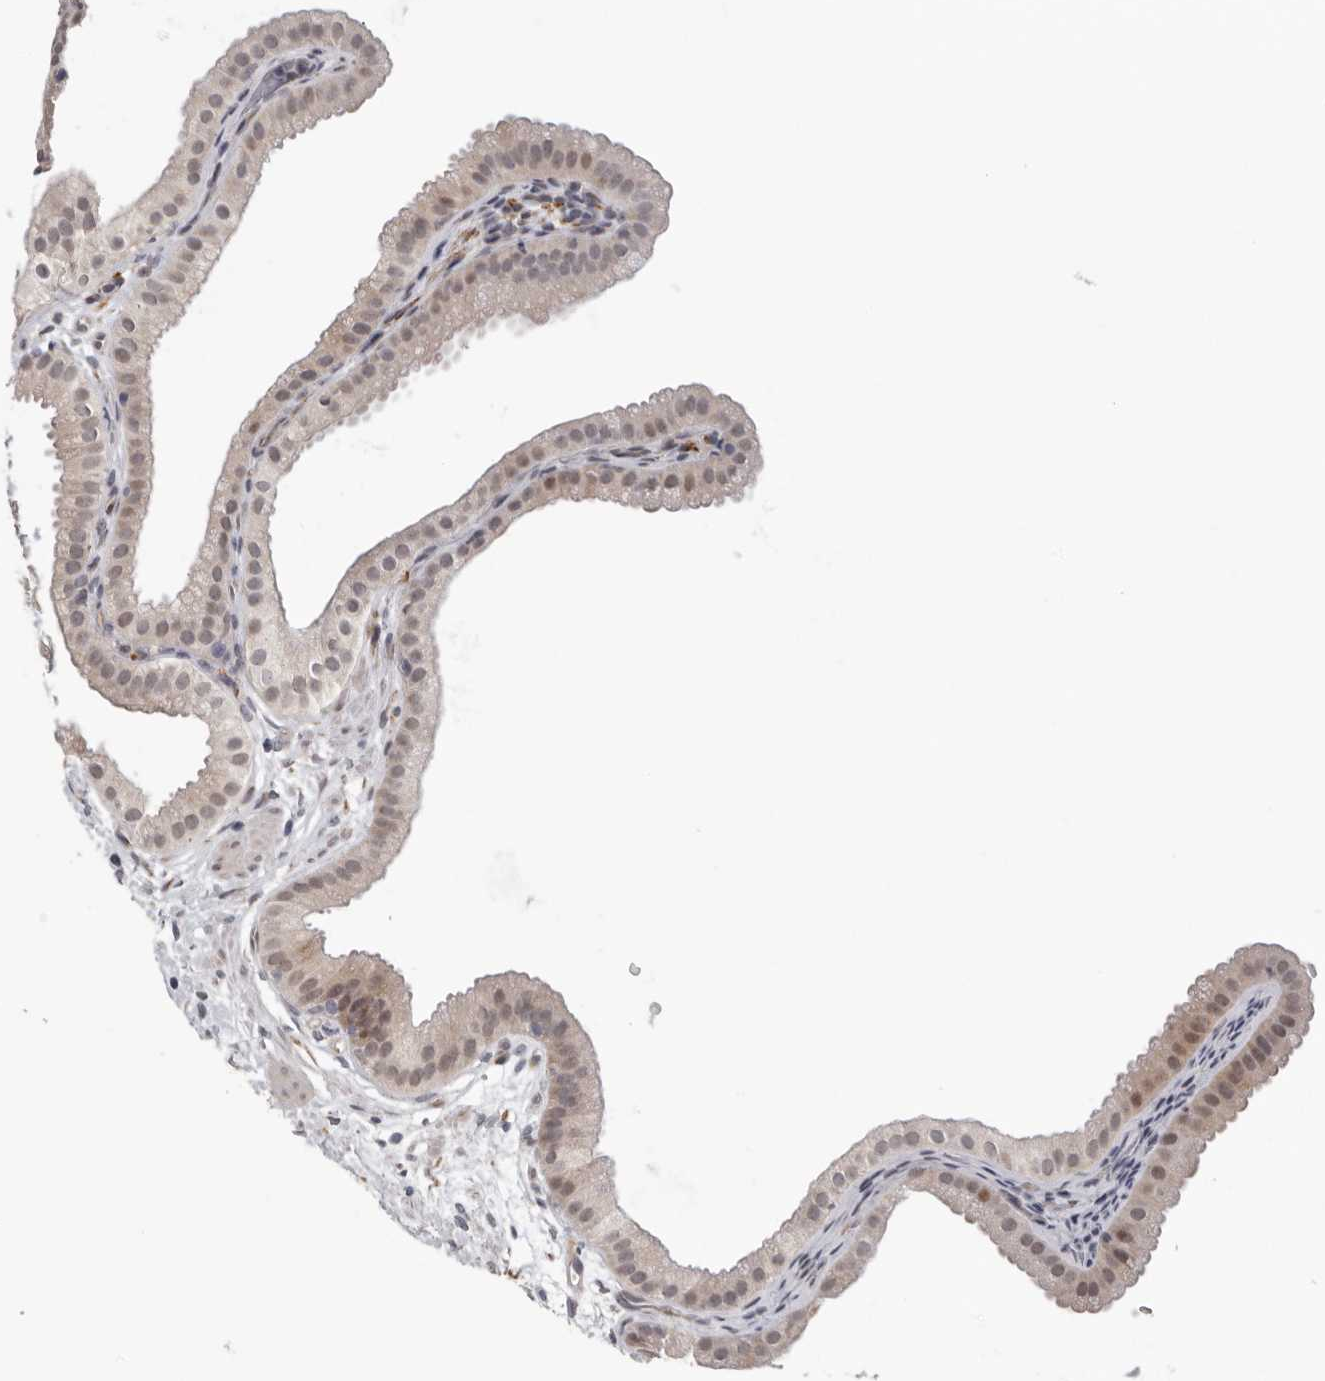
{"staining": {"intensity": "moderate", "quantity": "<25%", "location": "cytoplasmic/membranous,nuclear"}, "tissue": "gallbladder", "cell_type": "Glandular cells", "image_type": "normal", "snomed": [{"axis": "morphology", "description": "Normal tissue, NOS"}, {"axis": "topography", "description": "Gallbladder"}], "caption": "A photomicrograph showing moderate cytoplasmic/membranous,nuclear positivity in about <25% of glandular cells in normal gallbladder, as visualized by brown immunohistochemical staining.", "gene": "RALGPS2", "patient": {"sex": "female", "age": 64}}